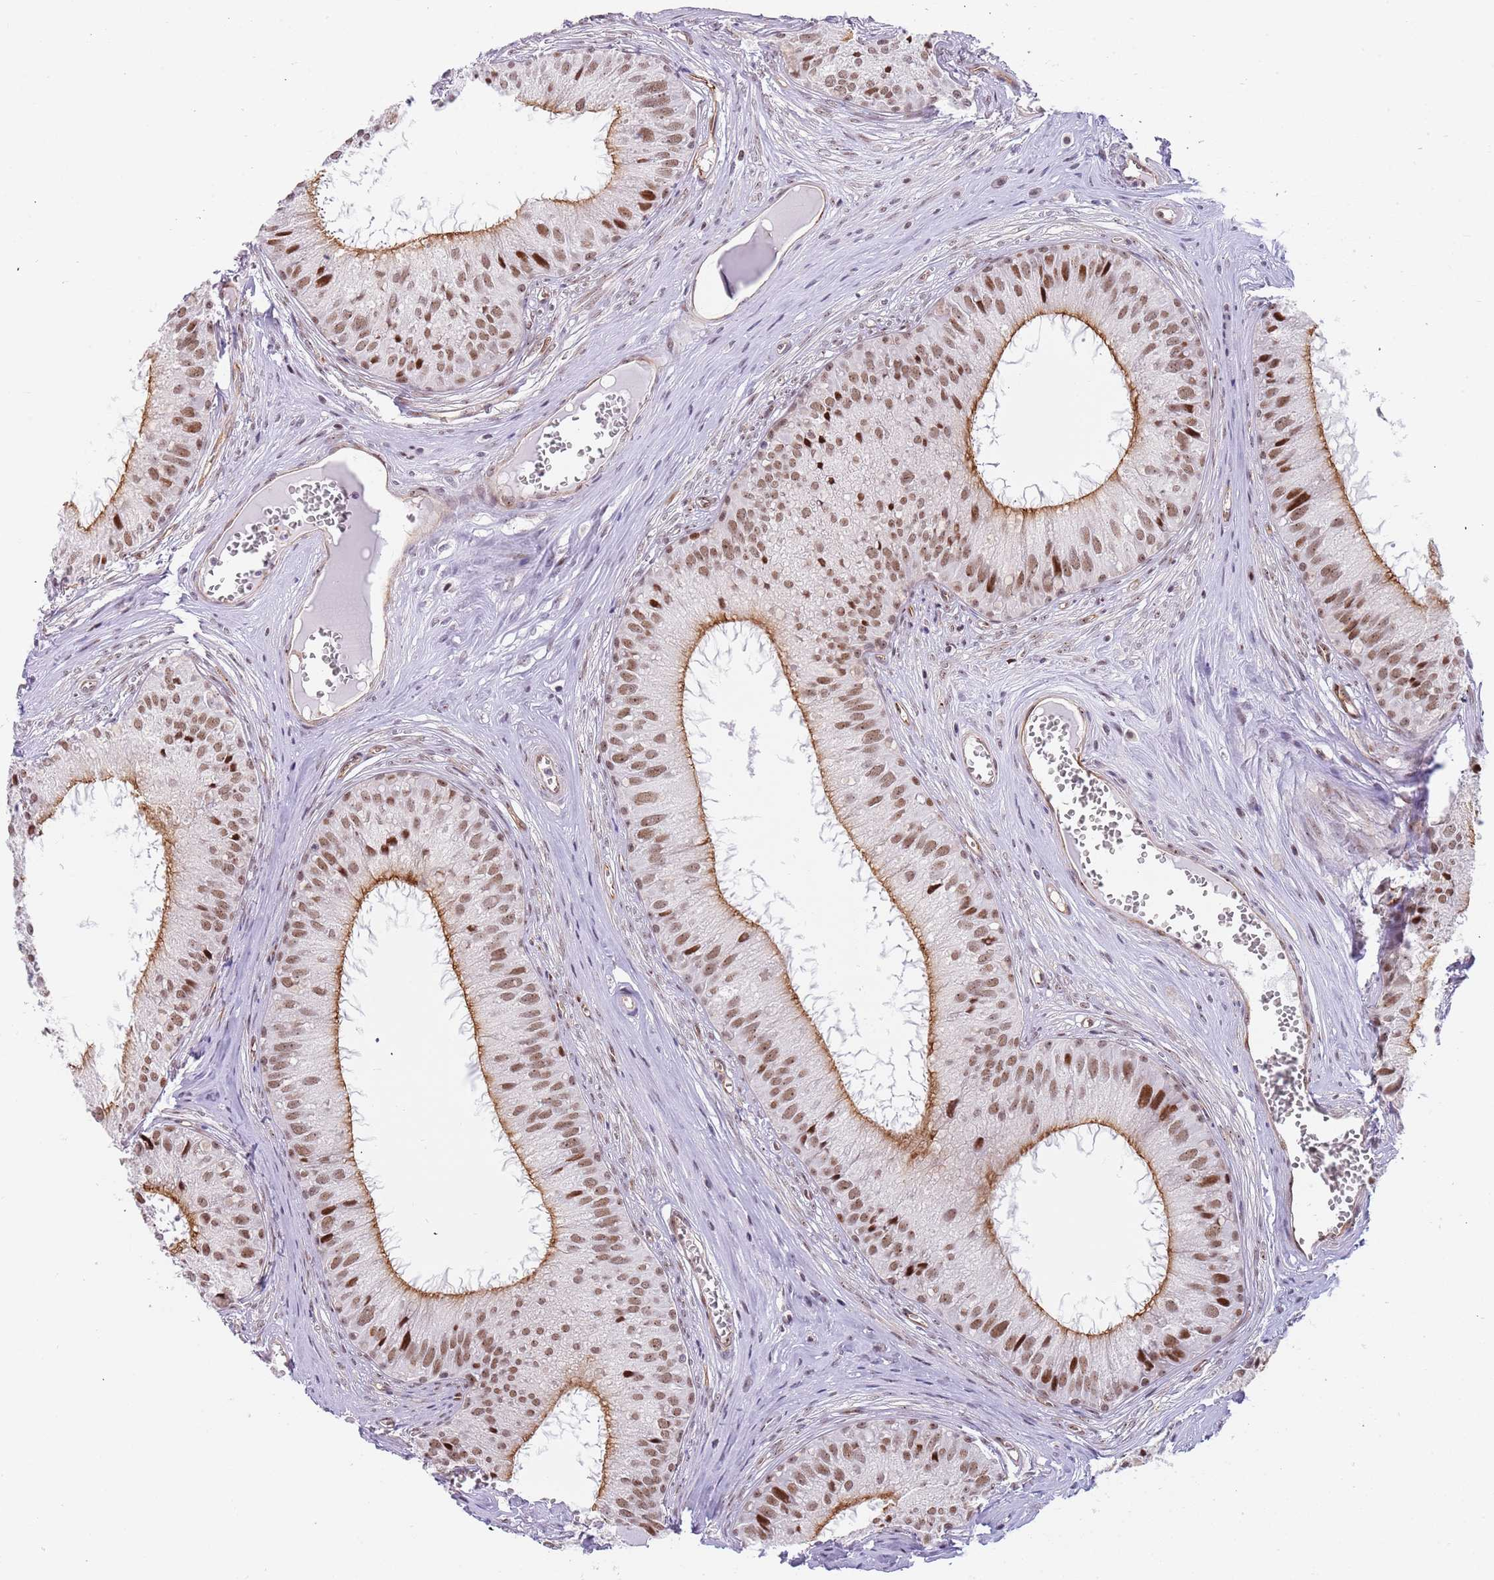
{"staining": {"intensity": "moderate", "quantity": ">75%", "location": "cytoplasmic/membranous,nuclear"}, "tissue": "epididymis", "cell_type": "Glandular cells", "image_type": "normal", "snomed": [{"axis": "morphology", "description": "Normal tissue, NOS"}, {"axis": "topography", "description": "Epididymis"}], "caption": "Immunohistochemical staining of benign epididymis reveals moderate cytoplasmic/membranous,nuclear protein positivity in about >75% of glandular cells.", "gene": "LRMDA", "patient": {"sex": "male", "age": 36}}